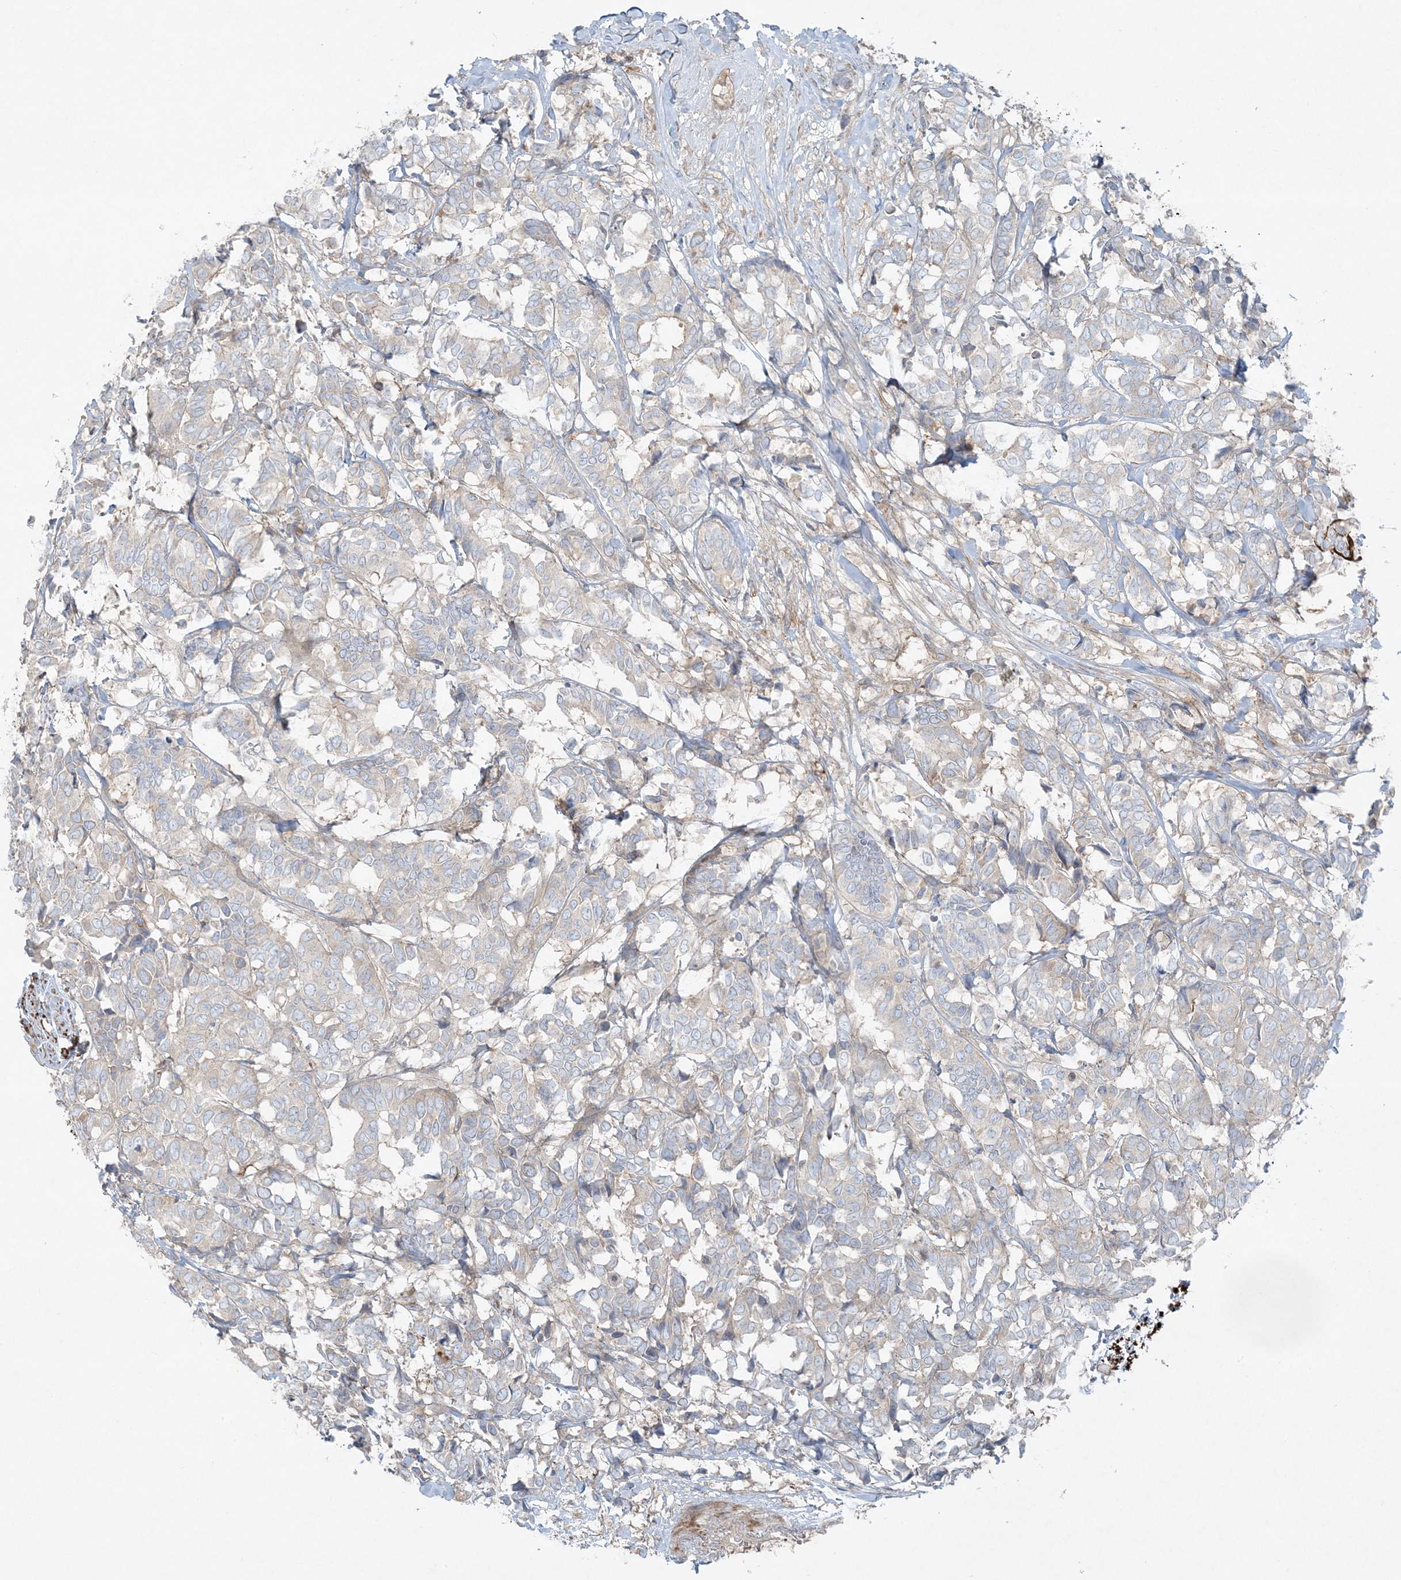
{"staining": {"intensity": "weak", "quantity": "25%-75%", "location": "cytoplasmic/membranous"}, "tissue": "breast cancer", "cell_type": "Tumor cells", "image_type": "cancer", "snomed": [{"axis": "morphology", "description": "Duct carcinoma"}, {"axis": "topography", "description": "Breast"}], "caption": "This is an image of immunohistochemistry (IHC) staining of breast cancer (invasive ductal carcinoma), which shows weak positivity in the cytoplasmic/membranous of tumor cells.", "gene": "PIK3R4", "patient": {"sex": "female", "age": 87}}